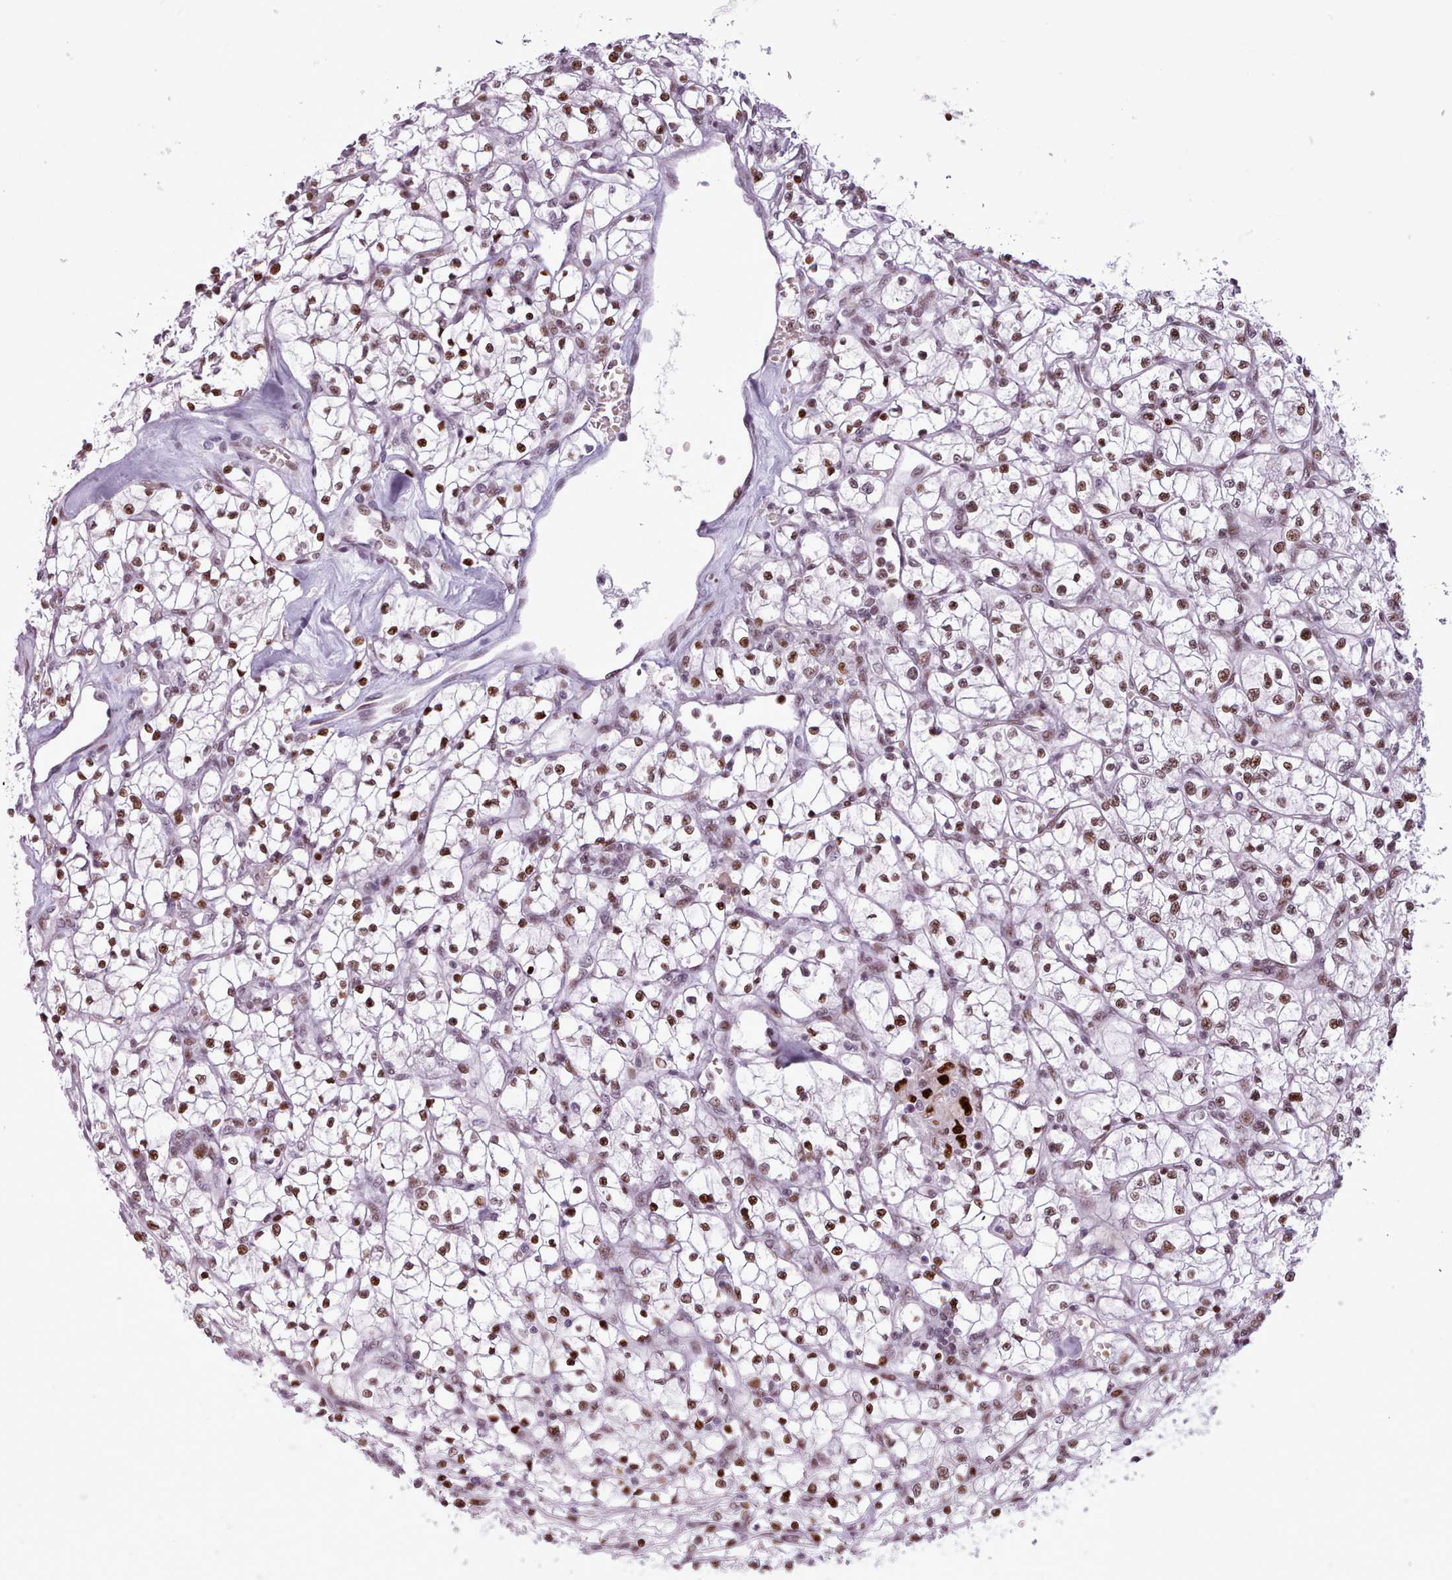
{"staining": {"intensity": "strong", "quantity": ">75%", "location": "nuclear"}, "tissue": "renal cancer", "cell_type": "Tumor cells", "image_type": "cancer", "snomed": [{"axis": "morphology", "description": "Adenocarcinoma, NOS"}, {"axis": "topography", "description": "Kidney"}], "caption": "Renal cancer stained with immunohistochemistry exhibits strong nuclear staining in about >75% of tumor cells. The staining was performed using DAB to visualize the protein expression in brown, while the nuclei were stained in blue with hematoxylin (Magnification: 20x).", "gene": "SRSF4", "patient": {"sex": "female", "age": 64}}